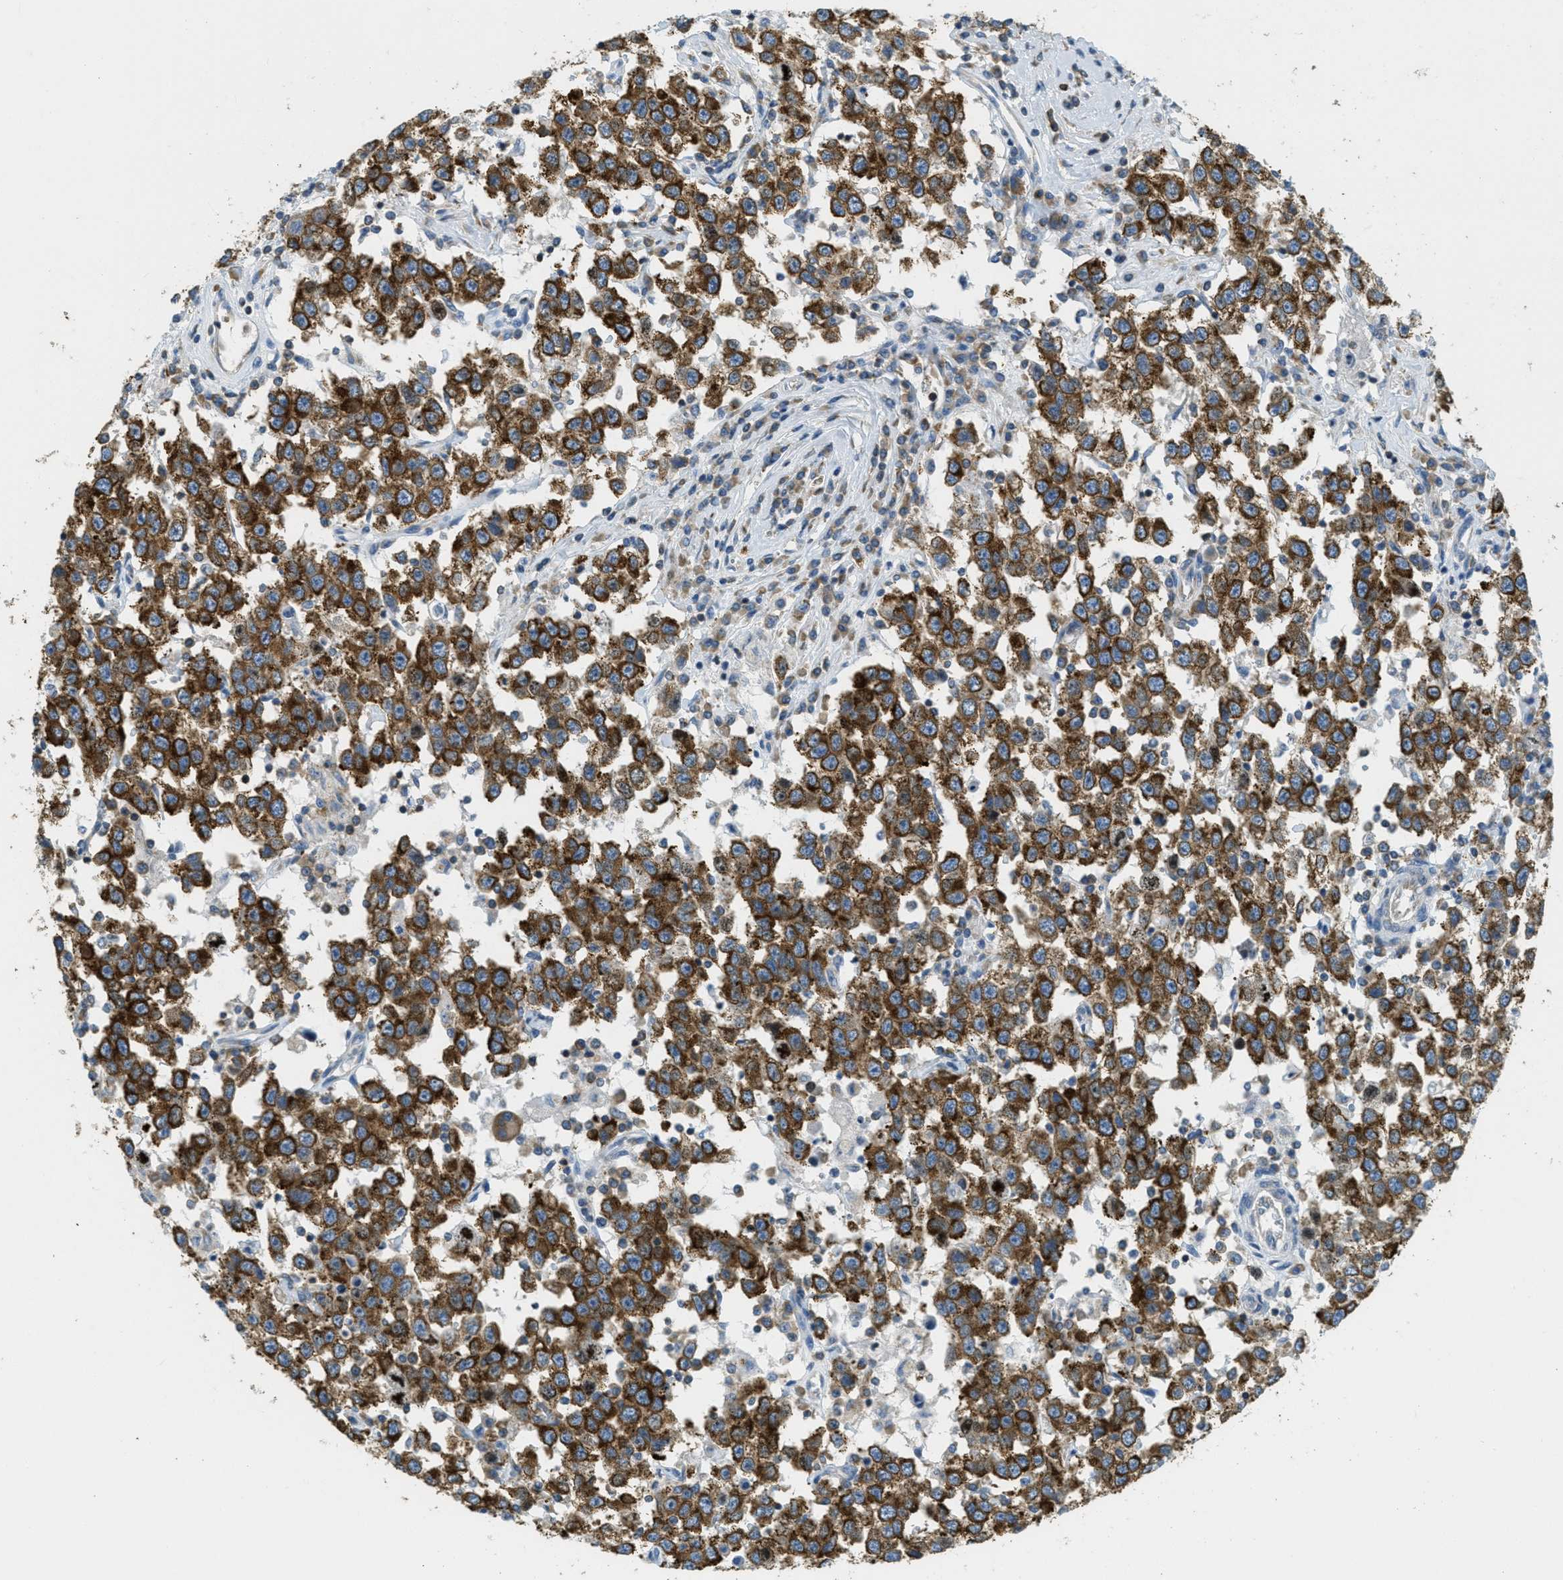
{"staining": {"intensity": "strong", "quantity": ">75%", "location": "cytoplasmic/membranous"}, "tissue": "testis cancer", "cell_type": "Tumor cells", "image_type": "cancer", "snomed": [{"axis": "morphology", "description": "Seminoma, NOS"}, {"axis": "topography", "description": "Testis"}], "caption": "This micrograph exhibits immunohistochemistry staining of seminoma (testis), with high strong cytoplasmic/membranous positivity in about >75% of tumor cells.", "gene": "ABCF1", "patient": {"sex": "male", "age": 41}}